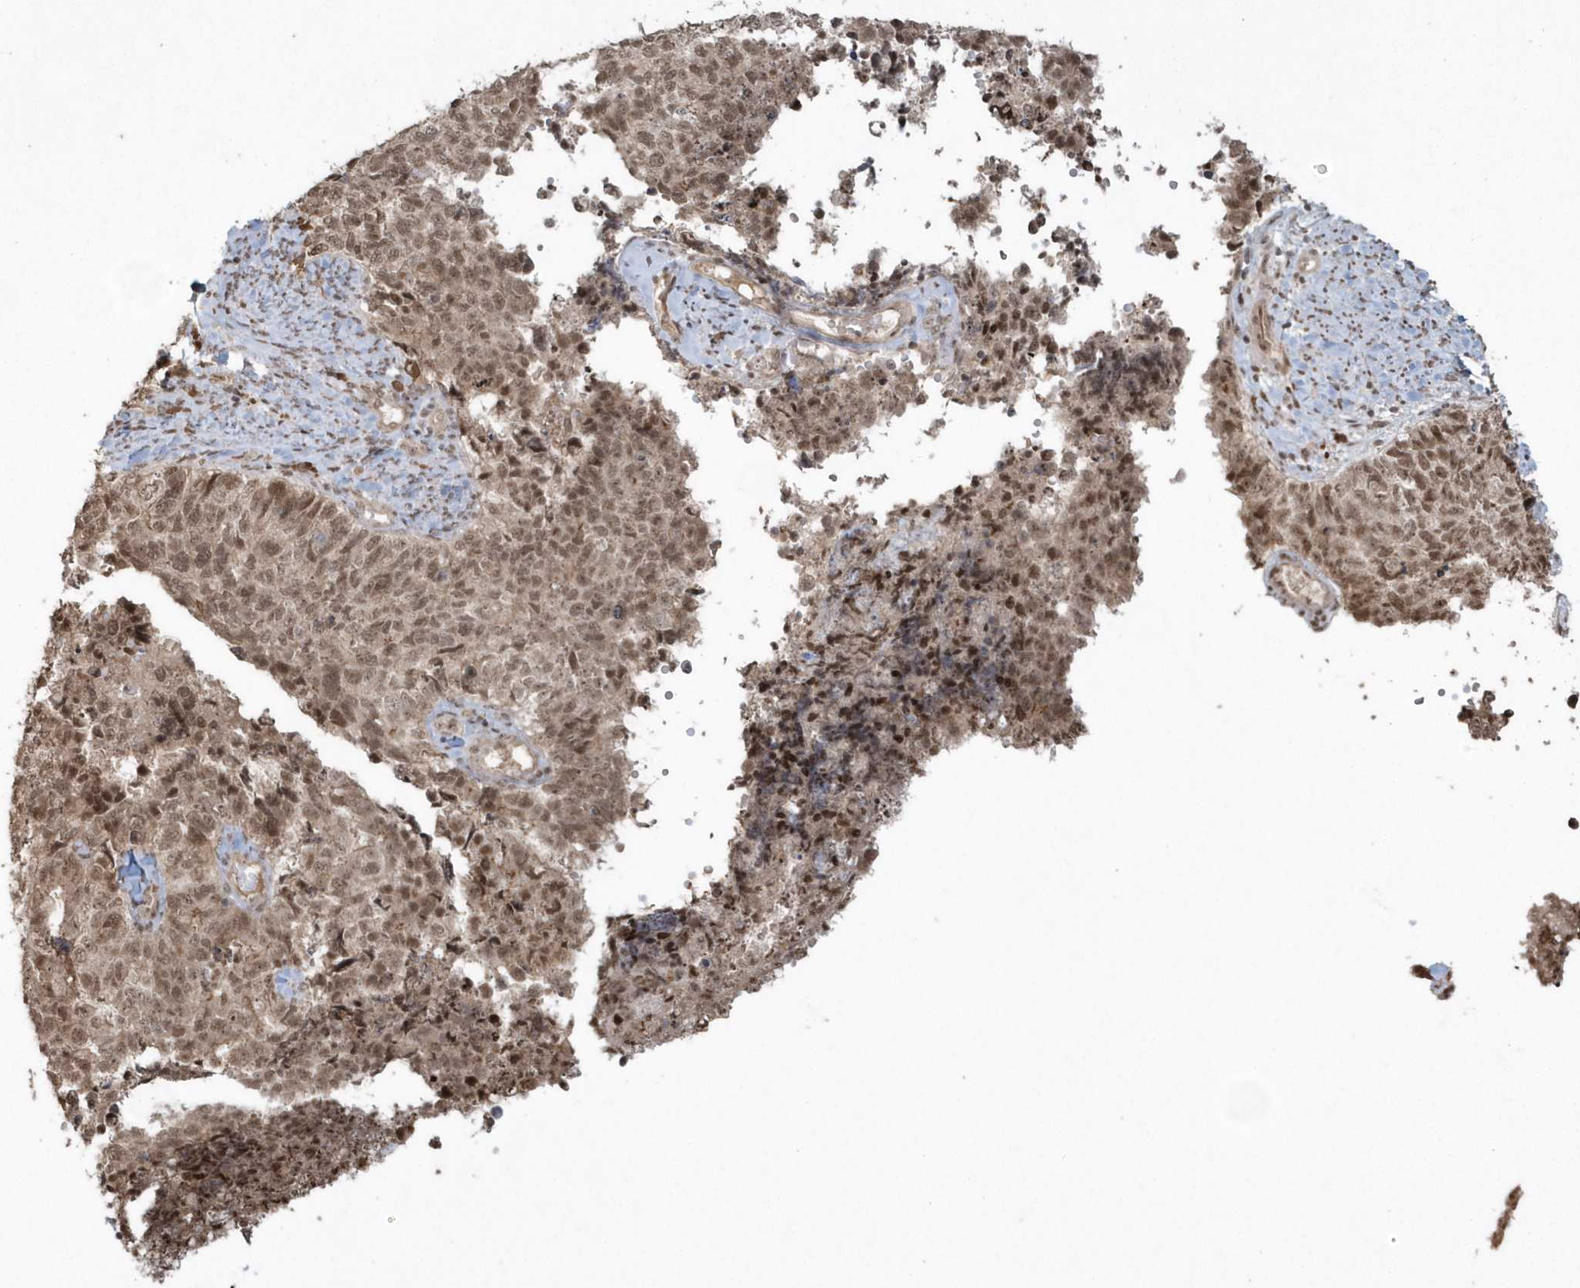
{"staining": {"intensity": "moderate", "quantity": ">75%", "location": "nuclear"}, "tissue": "cervical cancer", "cell_type": "Tumor cells", "image_type": "cancer", "snomed": [{"axis": "morphology", "description": "Squamous cell carcinoma, NOS"}, {"axis": "topography", "description": "Cervix"}], "caption": "Brown immunohistochemical staining in human cervical squamous cell carcinoma shows moderate nuclear staining in approximately >75% of tumor cells.", "gene": "EPB41L4A", "patient": {"sex": "female", "age": 63}}